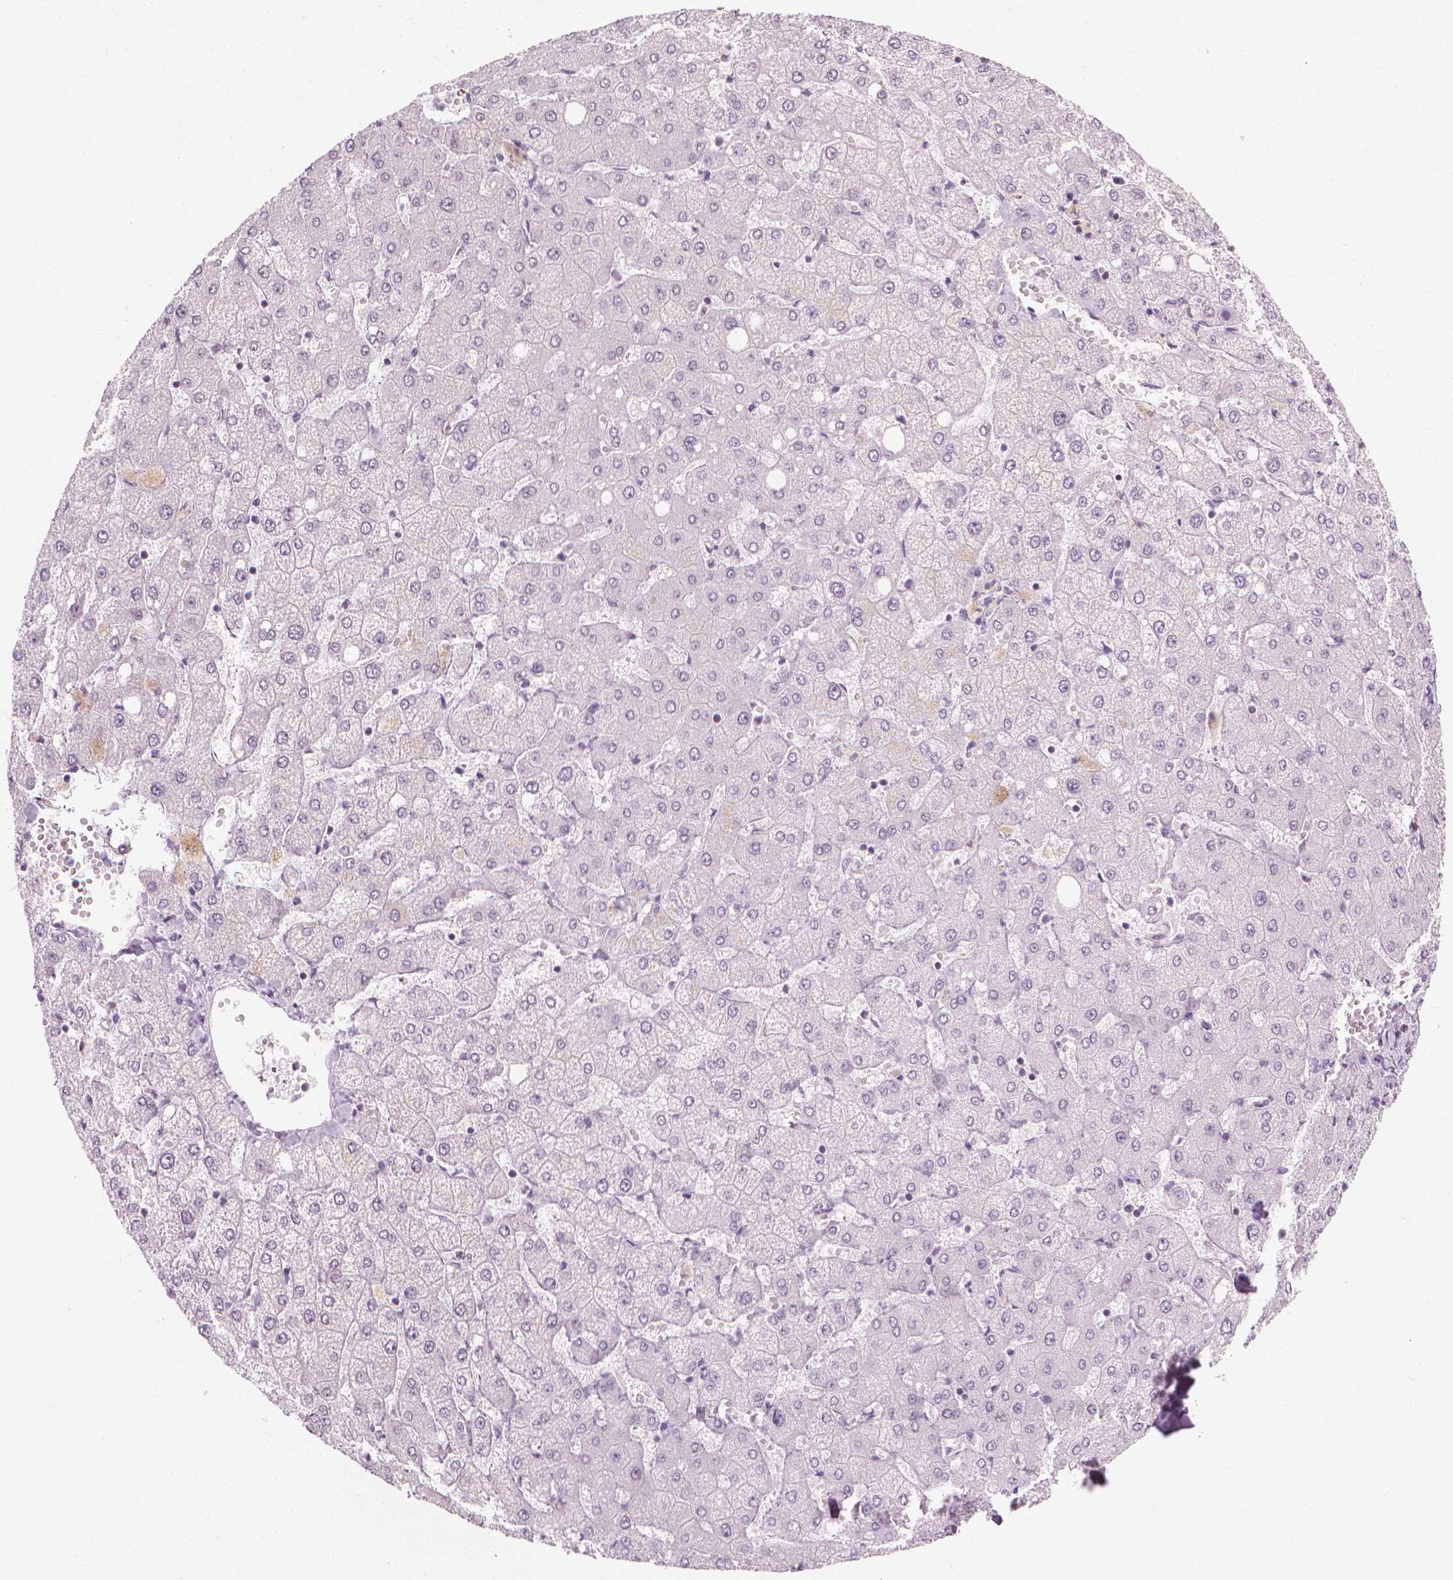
{"staining": {"intensity": "negative", "quantity": "none", "location": "none"}, "tissue": "liver", "cell_type": "Cholangiocytes", "image_type": "normal", "snomed": [{"axis": "morphology", "description": "Normal tissue, NOS"}, {"axis": "topography", "description": "Liver"}], "caption": "The image exhibits no significant staining in cholangiocytes of liver.", "gene": "CFAP126", "patient": {"sex": "female", "age": 54}}